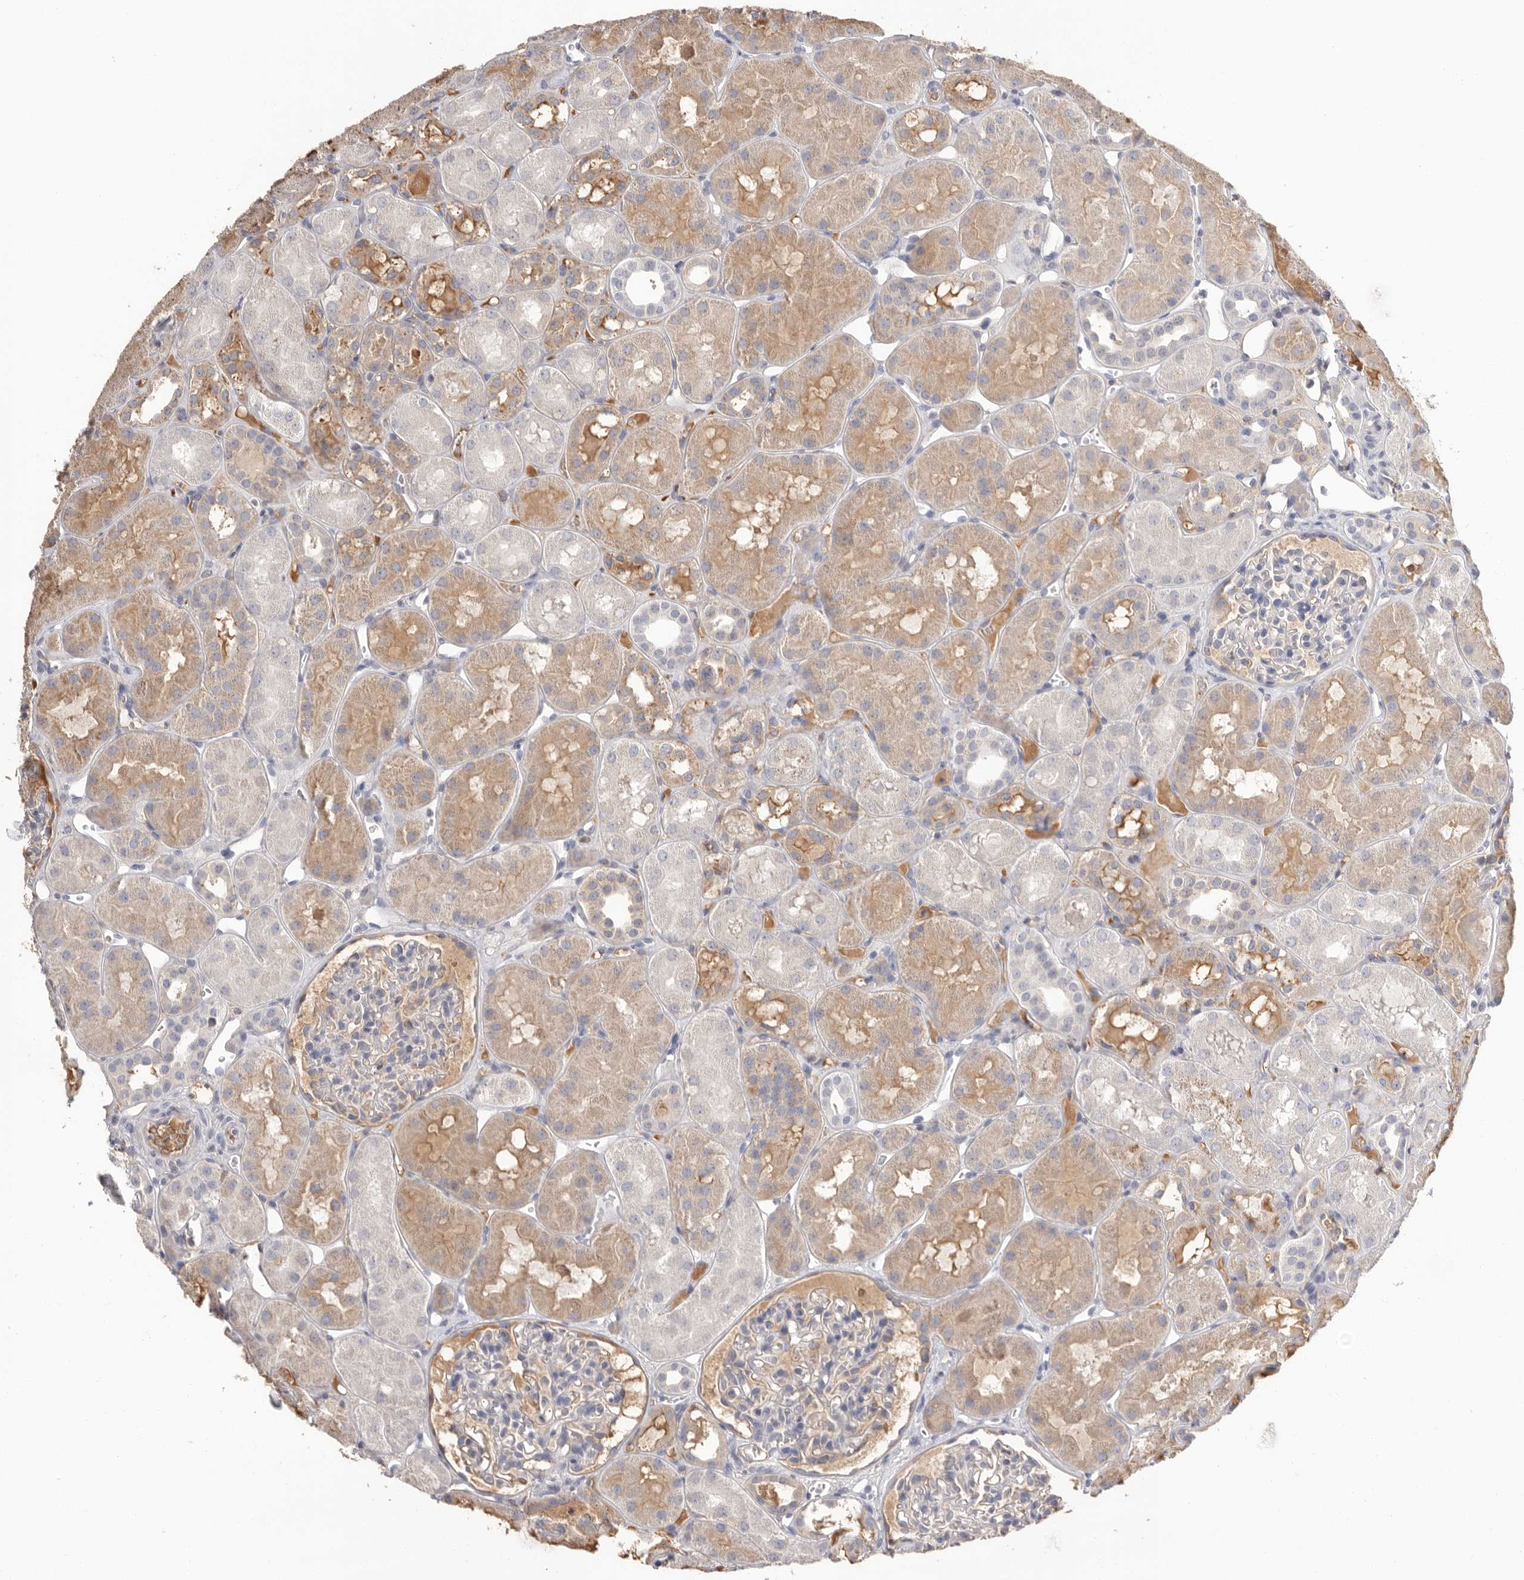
{"staining": {"intensity": "weak", "quantity": "<25%", "location": "cytoplasmic/membranous"}, "tissue": "kidney", "cell_type": "Cells in glomeruli", "image_type": "normal", "snomed": [{"axis": "morphology", "description": "Normal tissue, NOS"}, {"axis": "topography", "description": "Kidney"}], "caption": "Kidney was stained to show a protein in brown. There is no significant expression in cells in glomeruli. (DAB (3,3'-diaminobenzidine) IHC visualized using brightfield microscopy, high magnification).", "gene": "APOA2", "patient": {"sex": "male", "age": 16}}